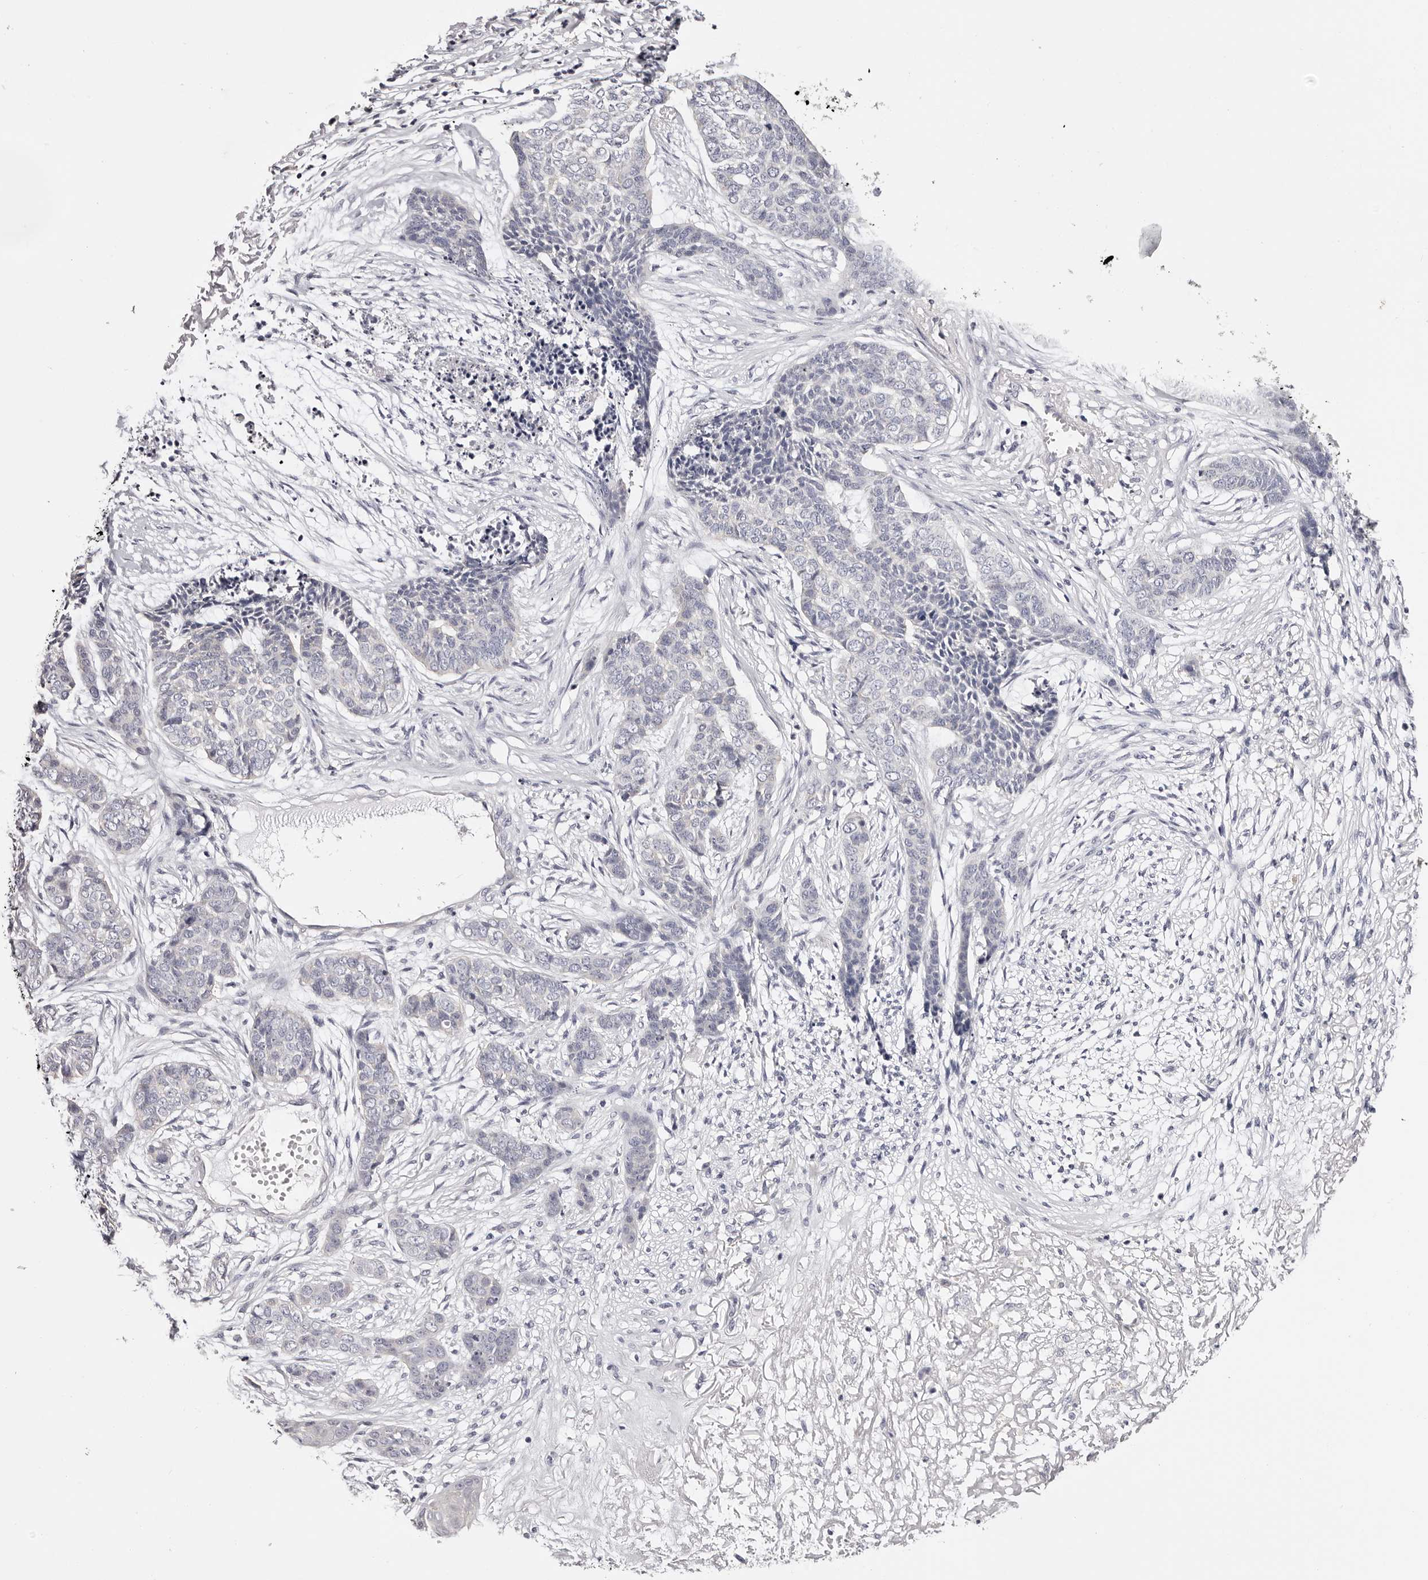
{"staining": {"intensity": "negative", "quantity": "none", "location": "none"}, "tissue": "skin cancer", "cell_type": "Tumor cells", "image_type": "cancer", "snomed": [{"axis": "morphology", "description": "Basal cell carcinoma"}, {"axis": "topography", "description": "Skin"}], "caption": "Human skin cancer stained for a protein using IHC reveals no expression in tumor cells.", "gene": "ROM1", "patient": {"sex": "female", "age": 64}}